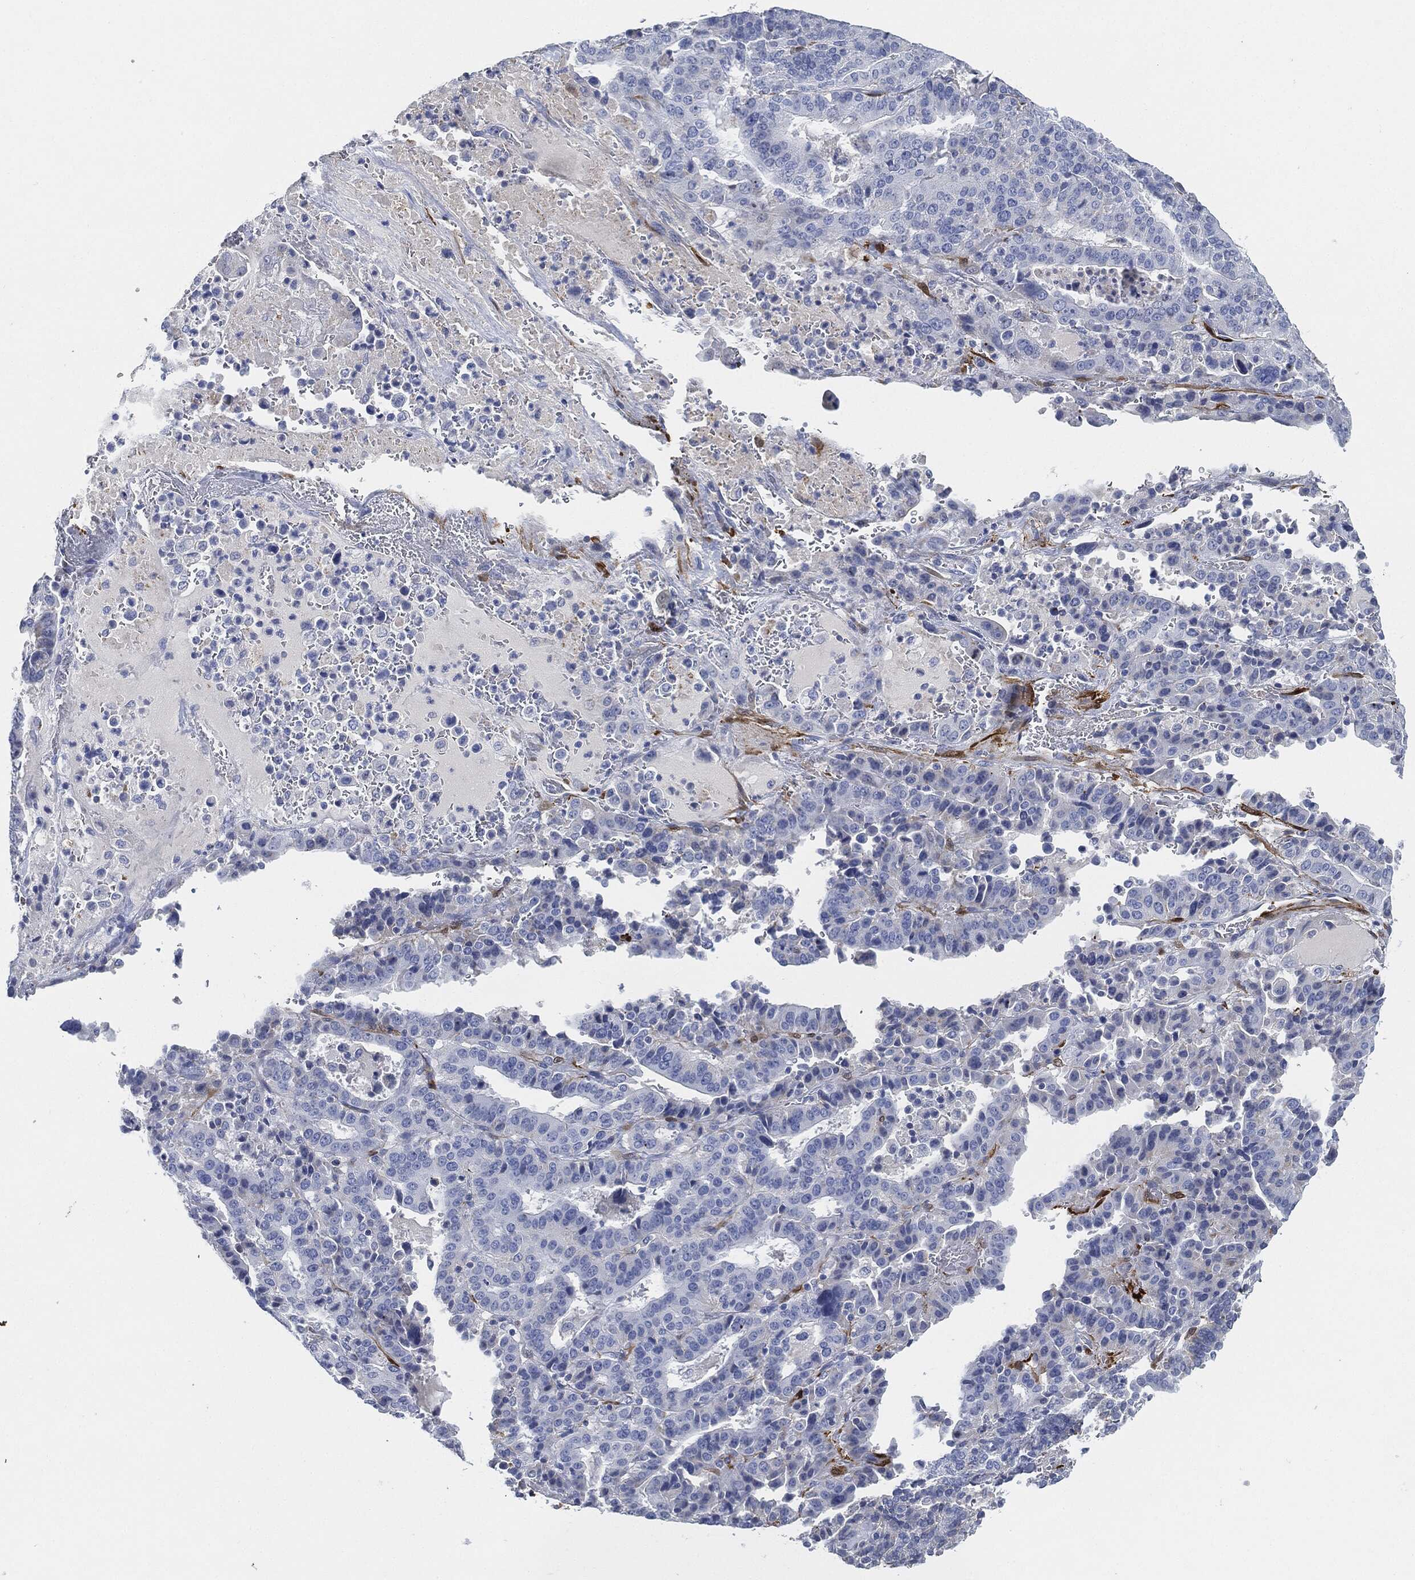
{"staining": {"intensity": "negative", "quantity": "none", "location": "none"}, "tissue": "stomach cancer", "cell_type": "Tumor cells", "image_type": "cancer", "snomed": [{"axis": "morphology", "description": "Adenocarcinoma, NOS"}, {"axis": "topography", "description": "Stomach"}], "caption": "This histopathology image is of adenocarcinoma (stomach) stained with immunohistochemistry to label a protein in brown with the nuclei are counter-stained blue. There is no positivity in tumor cells.", "gene": "TAGLN", "patient": {"sex": "male", "age": 48}}